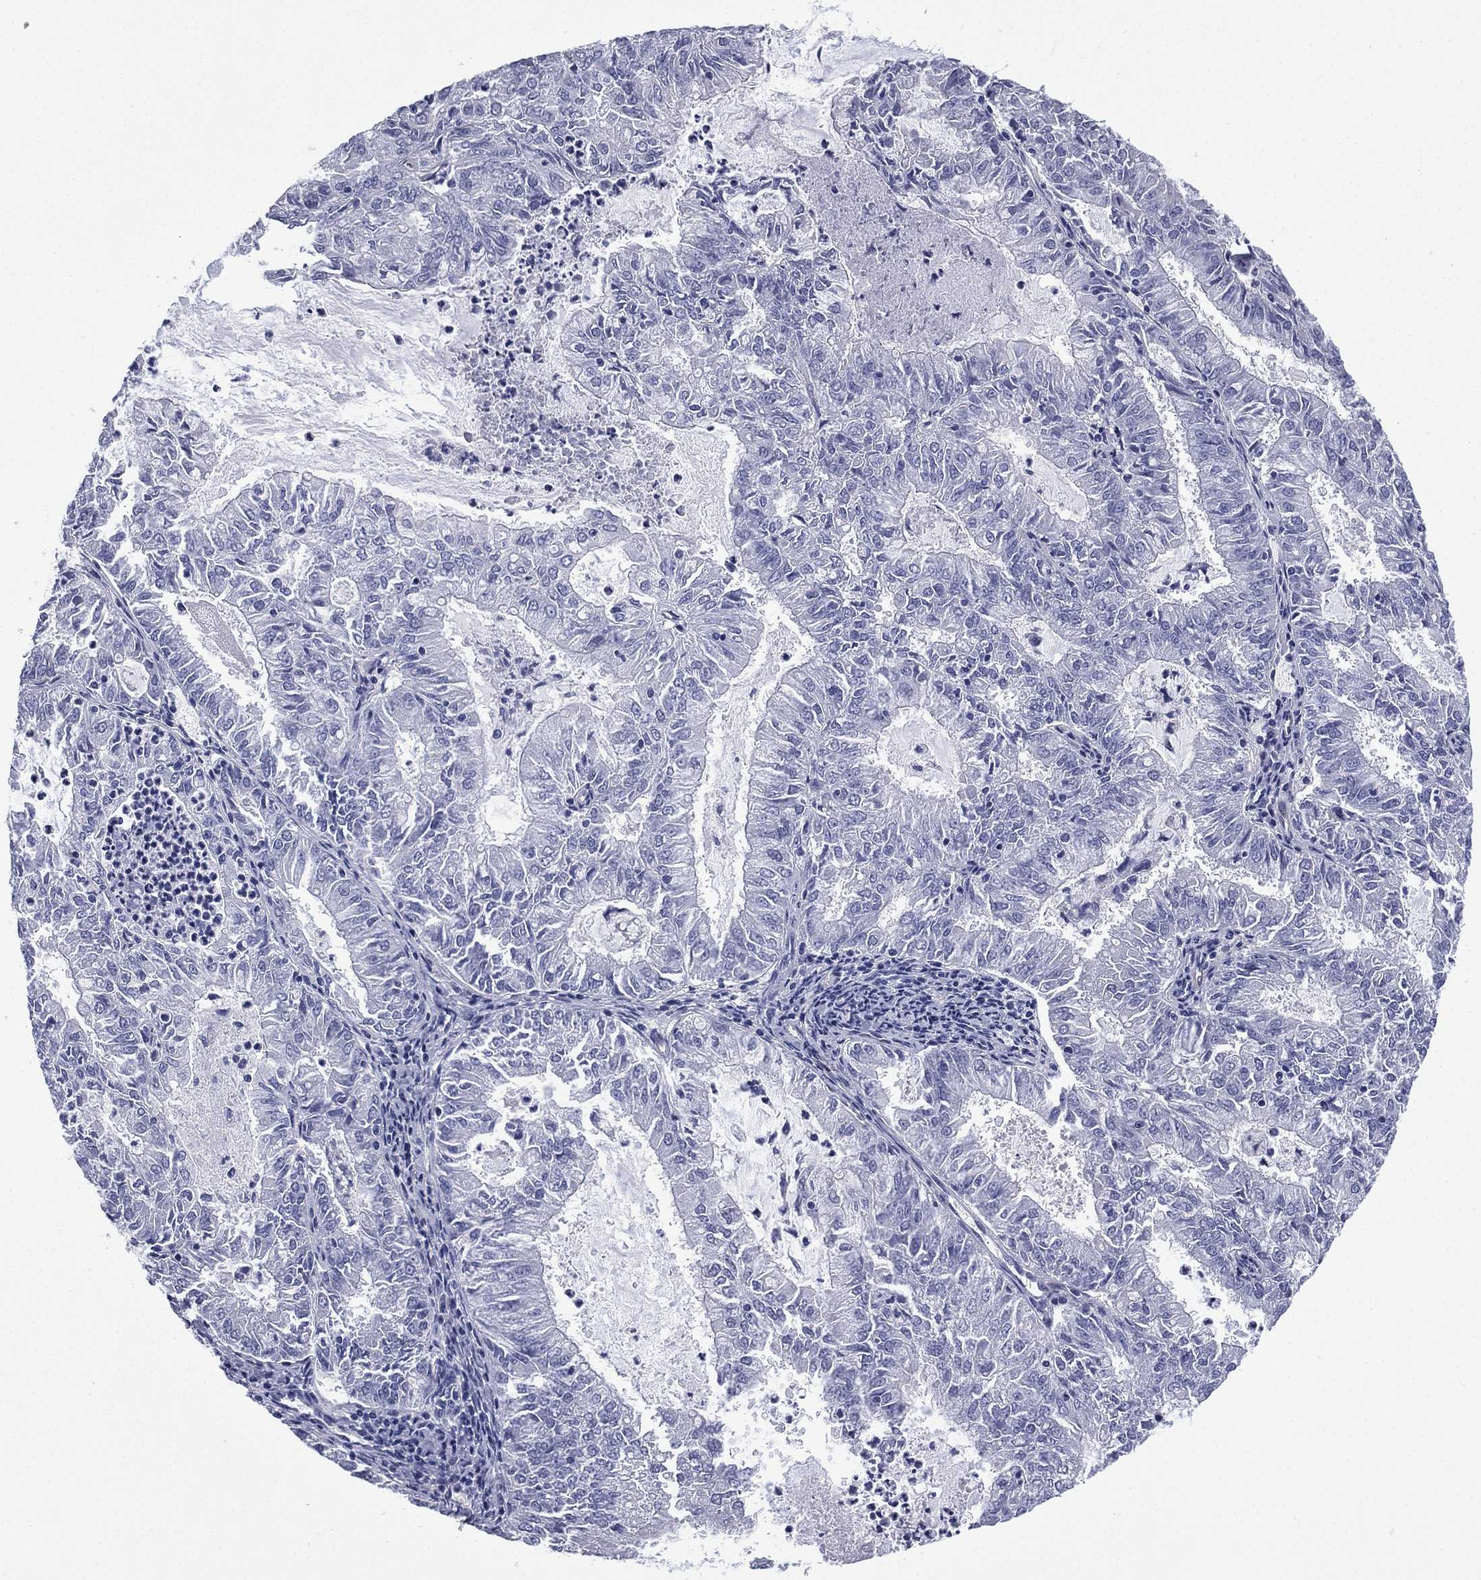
{"staining": {"intensity": "negative", "quantity": "none", "location": "none"}, "tissue": "endometrial cancer", "cell_type": "Tumor cells", "image_type": "cancer", "snomed": [{"axis": "morphology", "description": "Adenocarcinoma, NOS"}, {"axis": "topography", "description": "Endometrium"}], "caption": "Immunohistochemistry (IHC) image of endometrial cancer stained for a protein (brown), which demonstrates no expression in tumor cells.", "gene": "CAVIN3", "patient": {"sex": "female", "age": 57}}